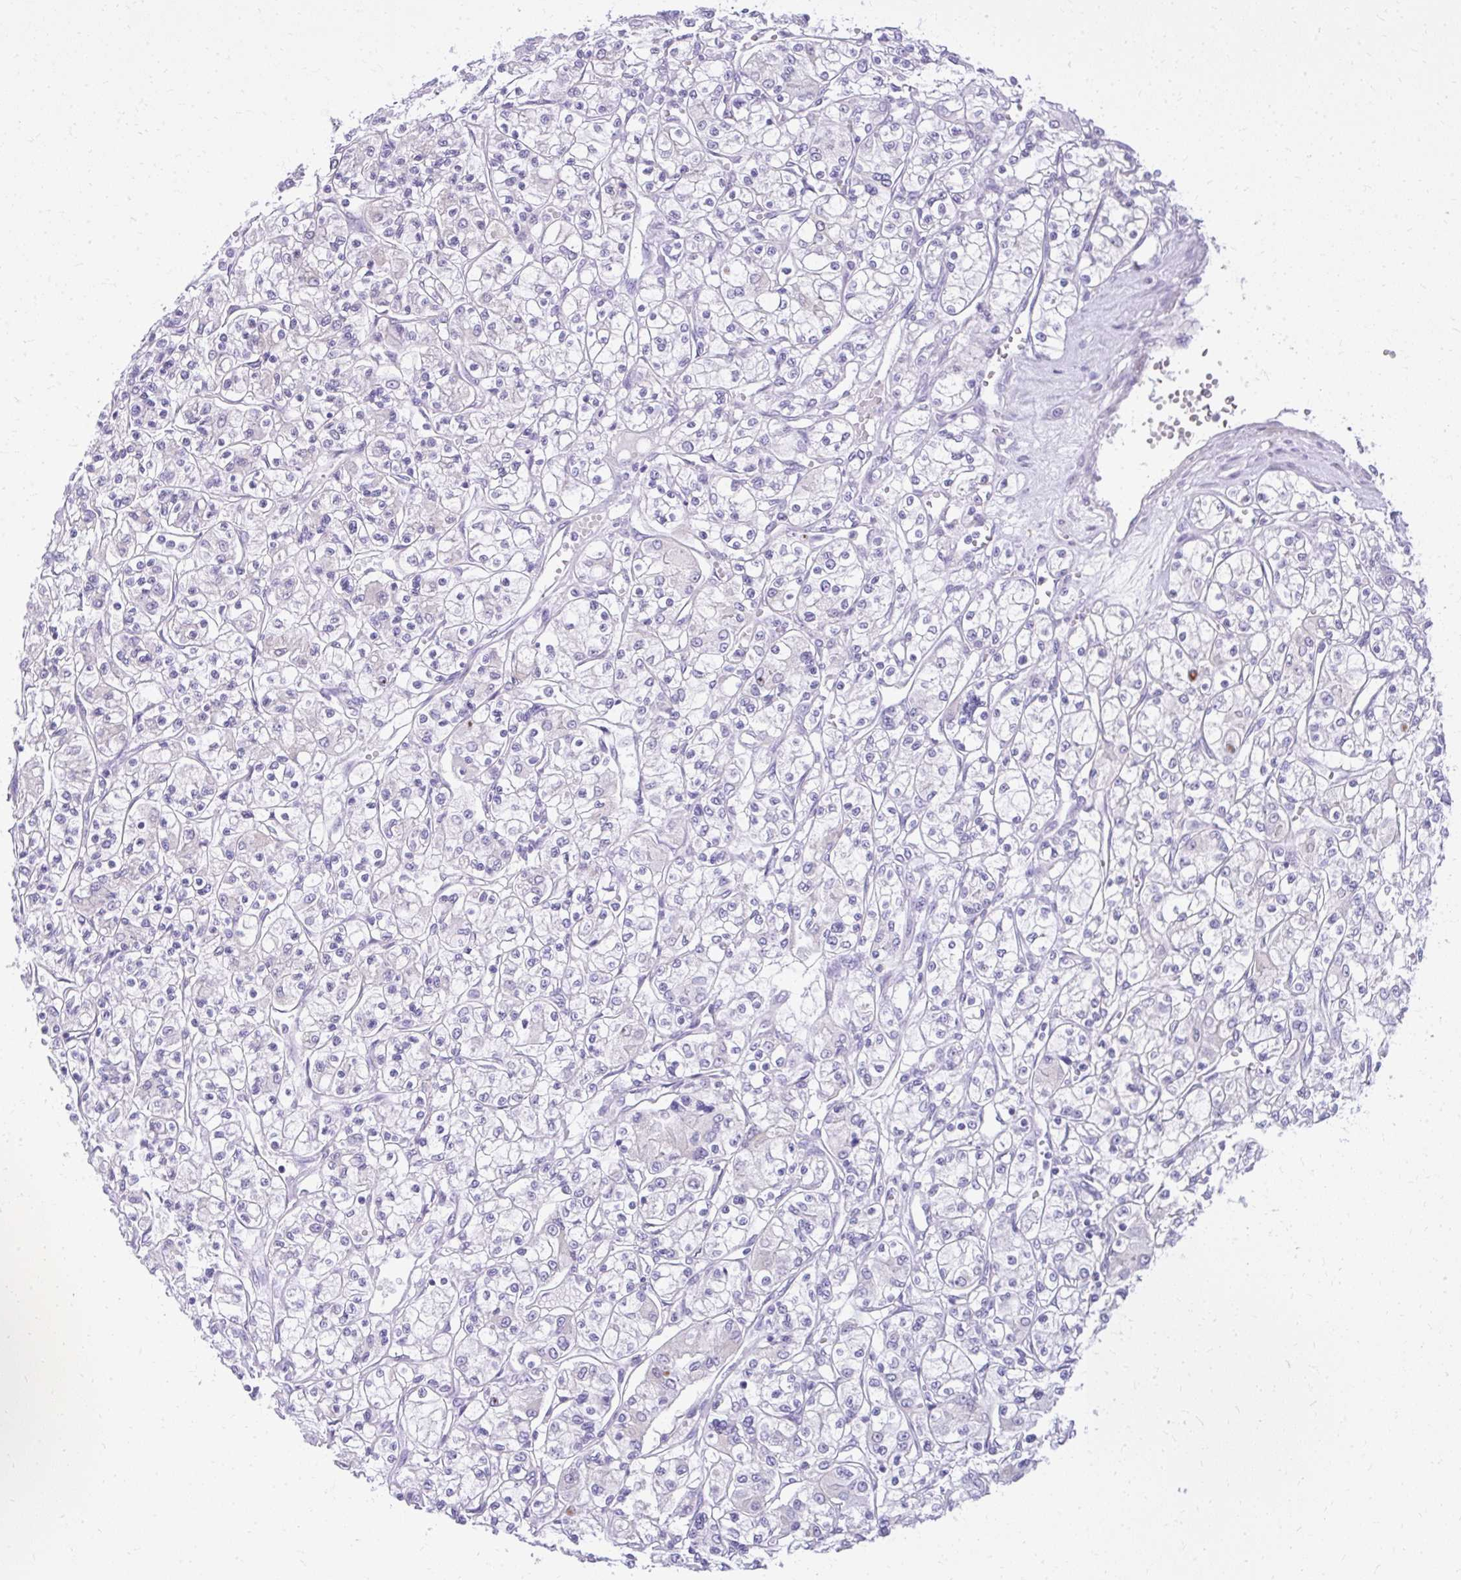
{"staining": {"intensity": "negative", "quantity": "none", "location": "none"}, "tissue": "renal cancer", "cell_type": "Tumor cells", "image_type": "cancer", "snomed": [{"axis": "morphology", "description": "Adenocarcinoma, NOS"}, {"axis": "topography", "description": "Kidney"}], "caption": "High power microscopy image of an immunohistochemistry (IHC) micrograph of renal adenocarcinoma, revealing no significant staining in tumor cells.", "gene": "PRAP1", "patient": {"sex": "female", "age": 59}}